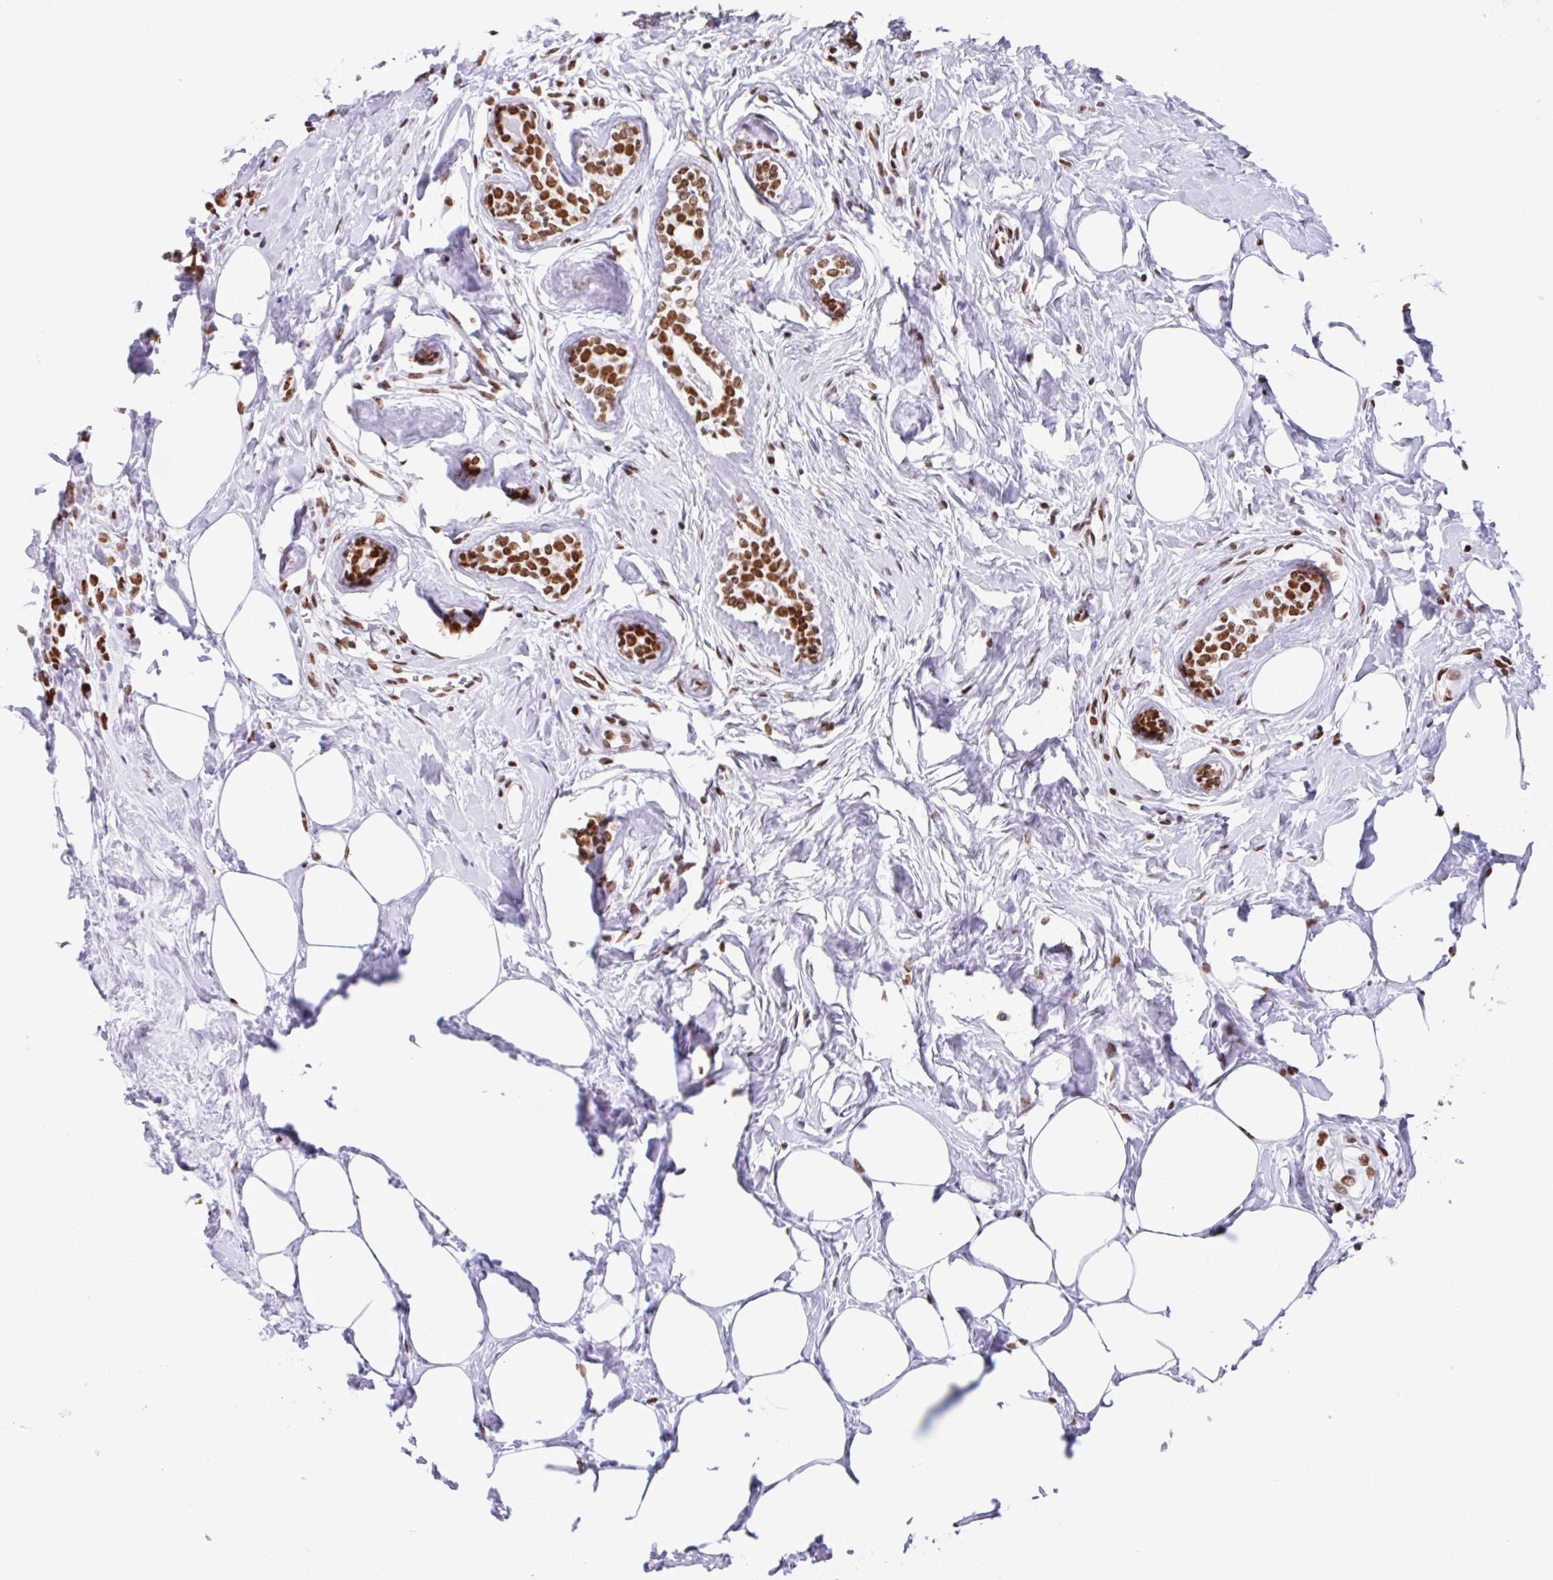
{"staining": {"intensity": "strong", "quantity": ">75%", "location": "nuclear"}, "tissue": "breast cancer", "cell_type": "Tumor cells", "image_type": "cancer", "snomed": [{"axis": "morphology", "description": "Duct carcinoma"}, {"axis": "topography", "description": "Breast"}], "caption": "Human breast invasive ductal carcinoma stained with a brown dye demonstrates strong nuclear positive positivity in about >75% of tumor cells.", "gene": "KHDRBS1", "patient": {"sex": "female", "age": 80}}